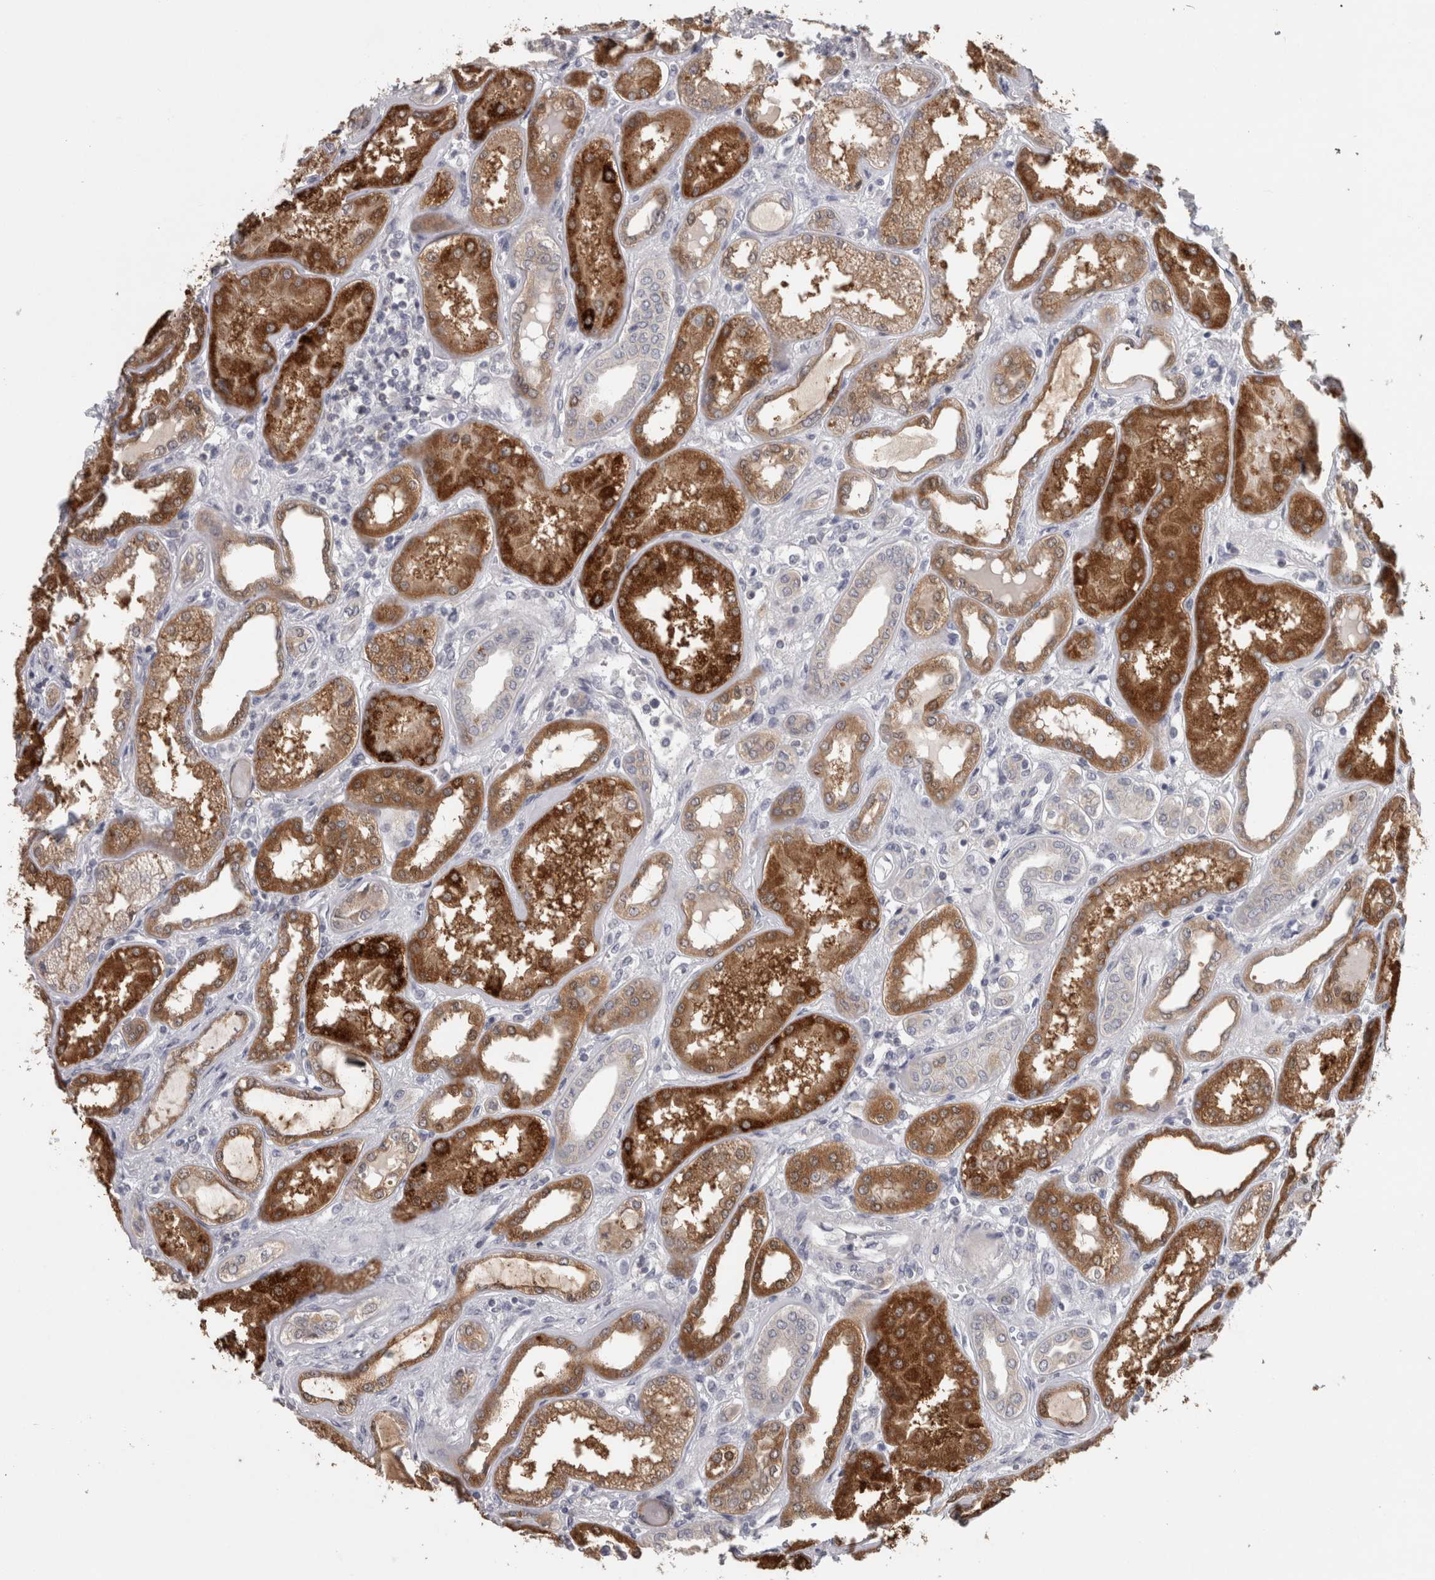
{"staining": {"intensity": "negative", "quantity": "none", "location": "none"}, "tissue": "kidney", "cell_type": "Cells in glomeruli", "image_type": "normal", "snomed": [{"axis": "morphology", "description": "Normal tissue, NOS"}, {"axis": "topography", "description": "Kidney"}], "caption": "Kidney stained for a protein using immunohistochemistry (IHC) demonstrates no staining cells in glomeruli.", "gene": "TCAP", "patient": {"sex": "female", "age": 56}}